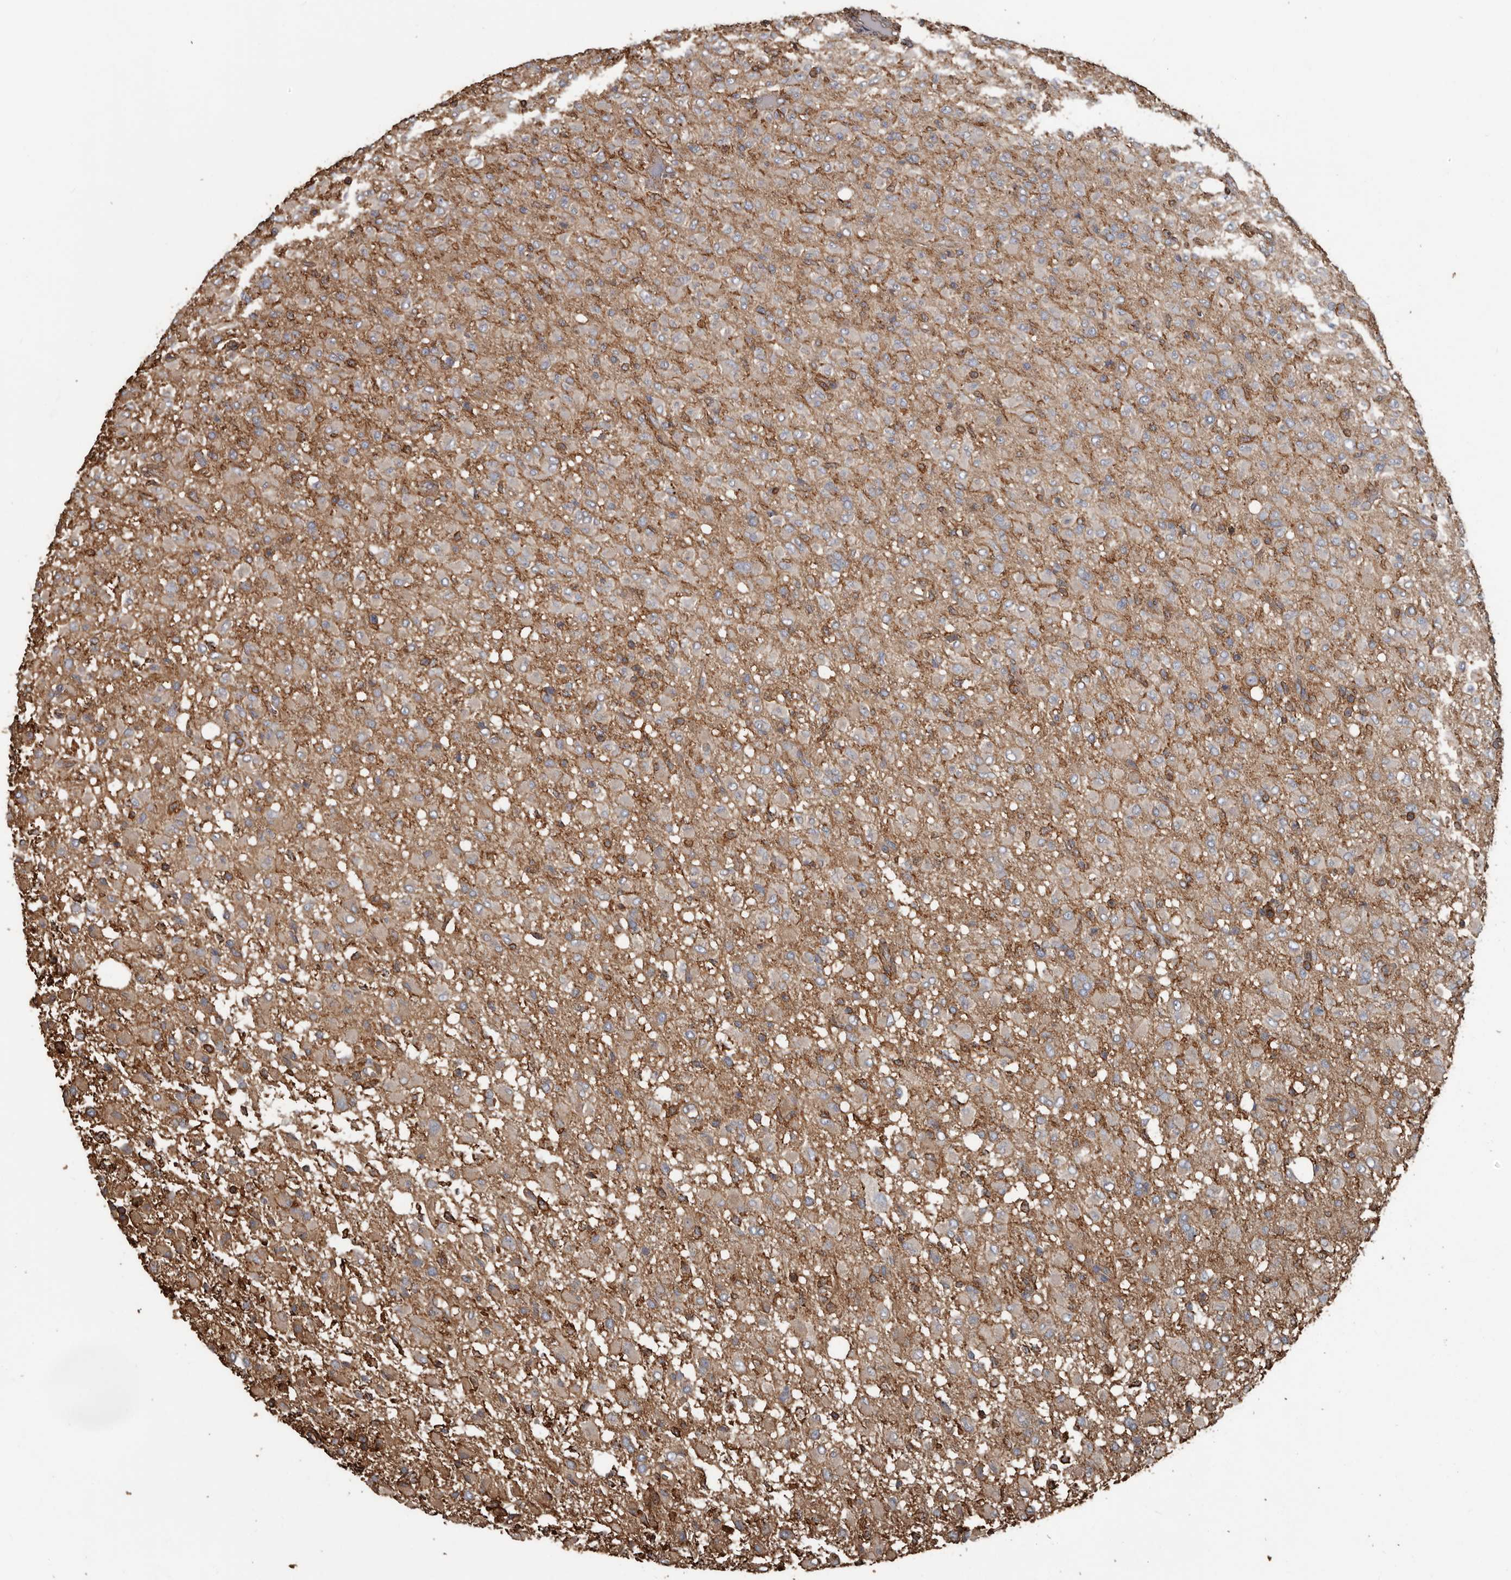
{"staining": {"intensity": "weak", "quantity": "25%-75%", "location": "cytoplasmic/membranous"}, "tissue": "glioma", "cell_type": "Tumor cells", "image_type": "cancer", "snomed": [{"axis": "morphology", "description": "Glioma, malignant, High grade"}, {"axis": "topography", "description": "Brain"}], "caption": "Immunohistochemistry of malignant glioma (high-grade) shows low levels of weak cytoplasmic/membranous expression in about 25%-75% of tumor cells. The staining was performed using DAB, with brown indicating positive protein expression. Nuclei are stained blue with hematoxylin.", "gene": "DENND6B", "patient": {"sex": "female", "age": 57}}